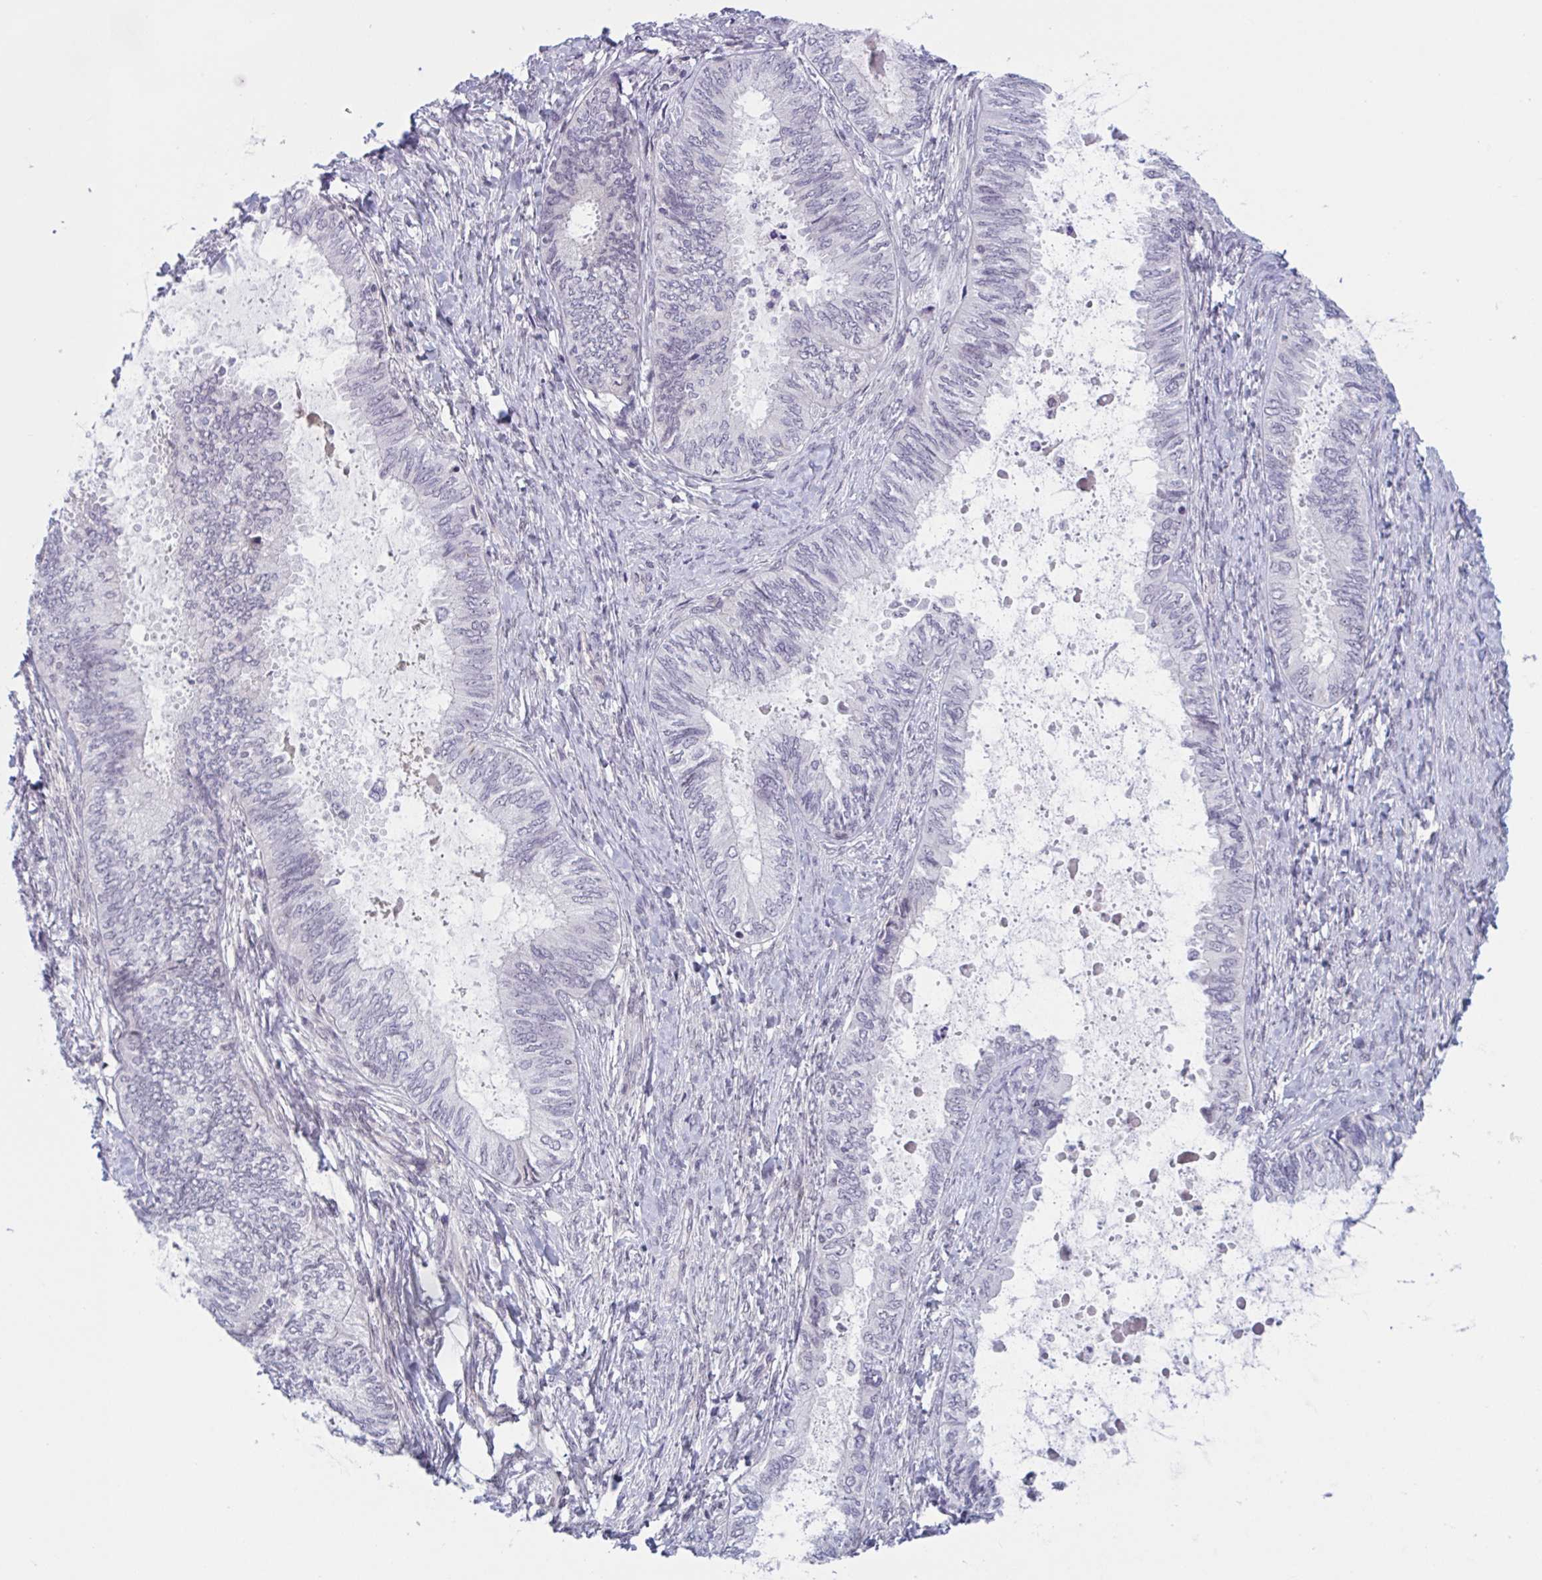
{"staining": {"intensity": "negative", "quantity": "none", "location": "none"}, "tissue": "ovarian cancer", "cell_type": "Tumor cells", "image_type": "cancer", "snomed": [{"axis": "morphology", "description": "Carcinoma, endometroid"}, {"axis": "topography", "description": "Ovary"}], "caption": "This is an immunohistochemistry histopathology image of endometroid carcinoma (ovarian). There is no expression in tumor cells.", "gene": "TTC7B", "patient": {"sex": "female", "age": 70}}